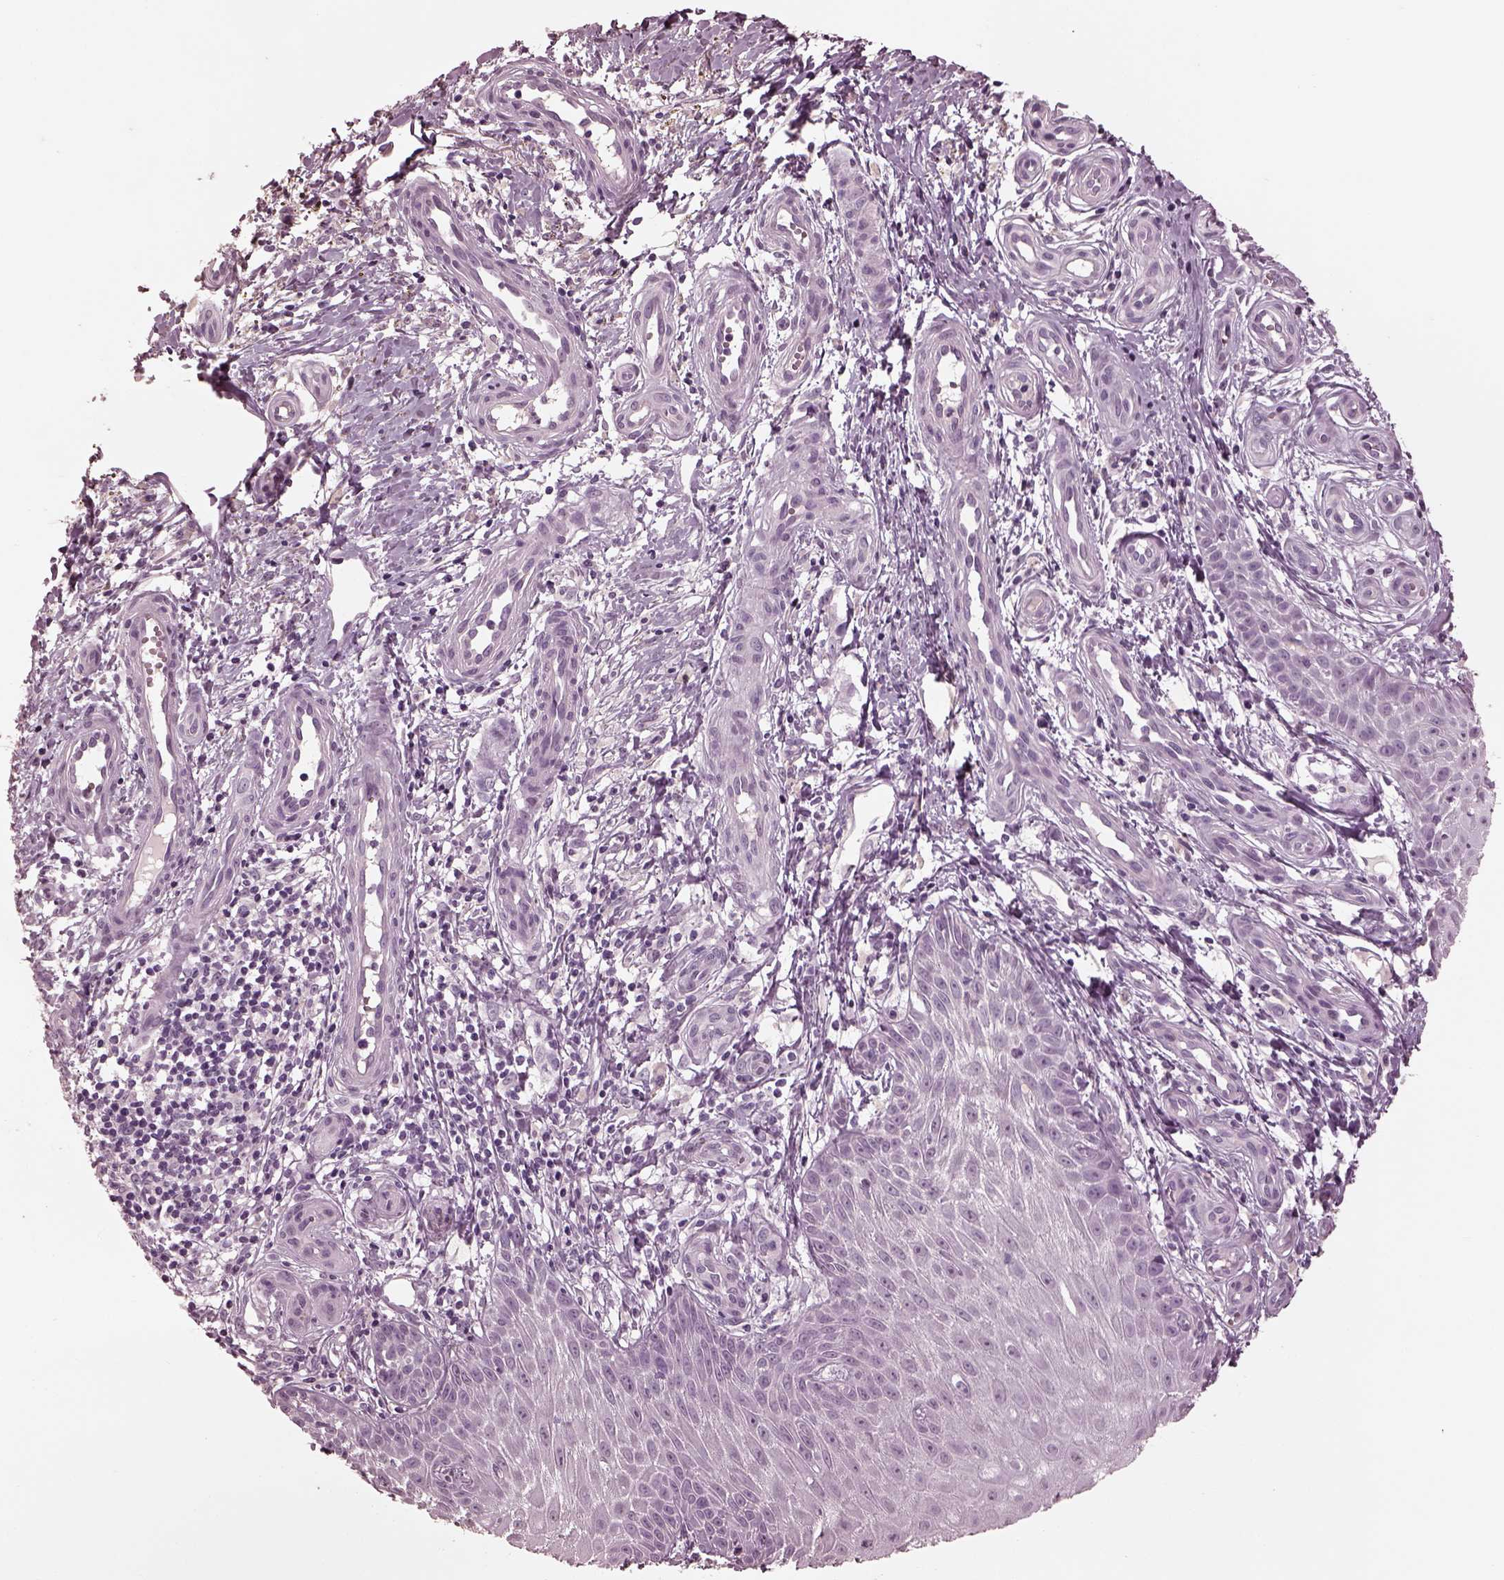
{"staining": {"intensity": "negative", "quantity": "none", "location": "none"}, "tissue": "melanoma", "cell_type": "Tumor cells", "image_type": "cancer", "snomed": [{"axis": "morphology", "description": "Malignant melanoma, NOS"}, {"axis": "topography", "description": "Skin"}], "caption": "Immunohistochemical staining of human malignant melanoma displays no significant expression in tumor cells.", "gene": "CGA", "patient": {"sex": "female", "age": 53}}